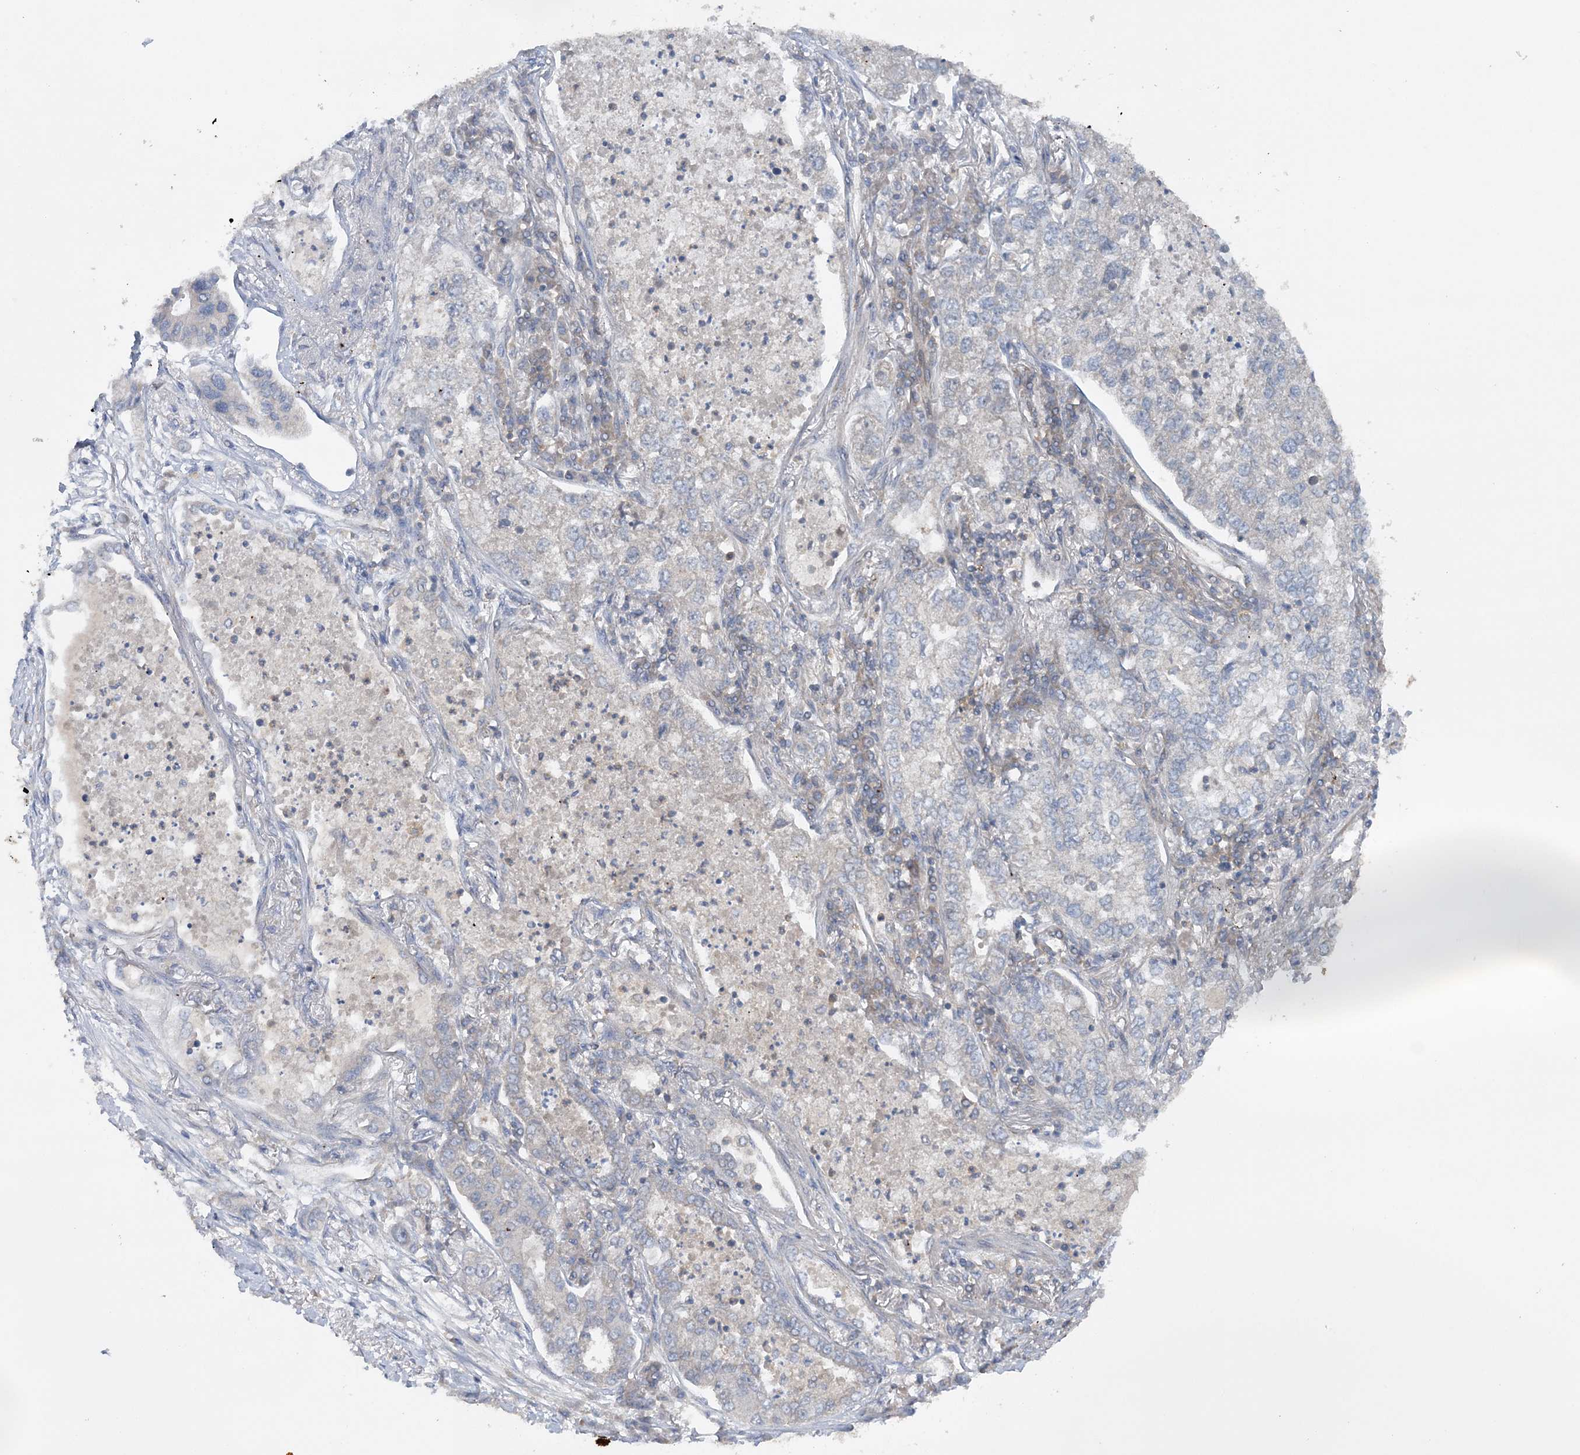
{"staining": {"intensity": "negative", "quantity": "none", "location": "none"}, "tissue": "lung cancer", "cell_type": "Tumor cells", "image_type": "cancer", "snomed": [{"axis": "morphology", "description": "Adenocarcinoma, NOS"}, {"axis": "topography", "description": "Lung"}], "caption": "An image of human adenocarcinoma (lung) is negative for staining in tumor cells.", "gene": "ACAP2", "patient": {"sex": "male", "age": 49}}